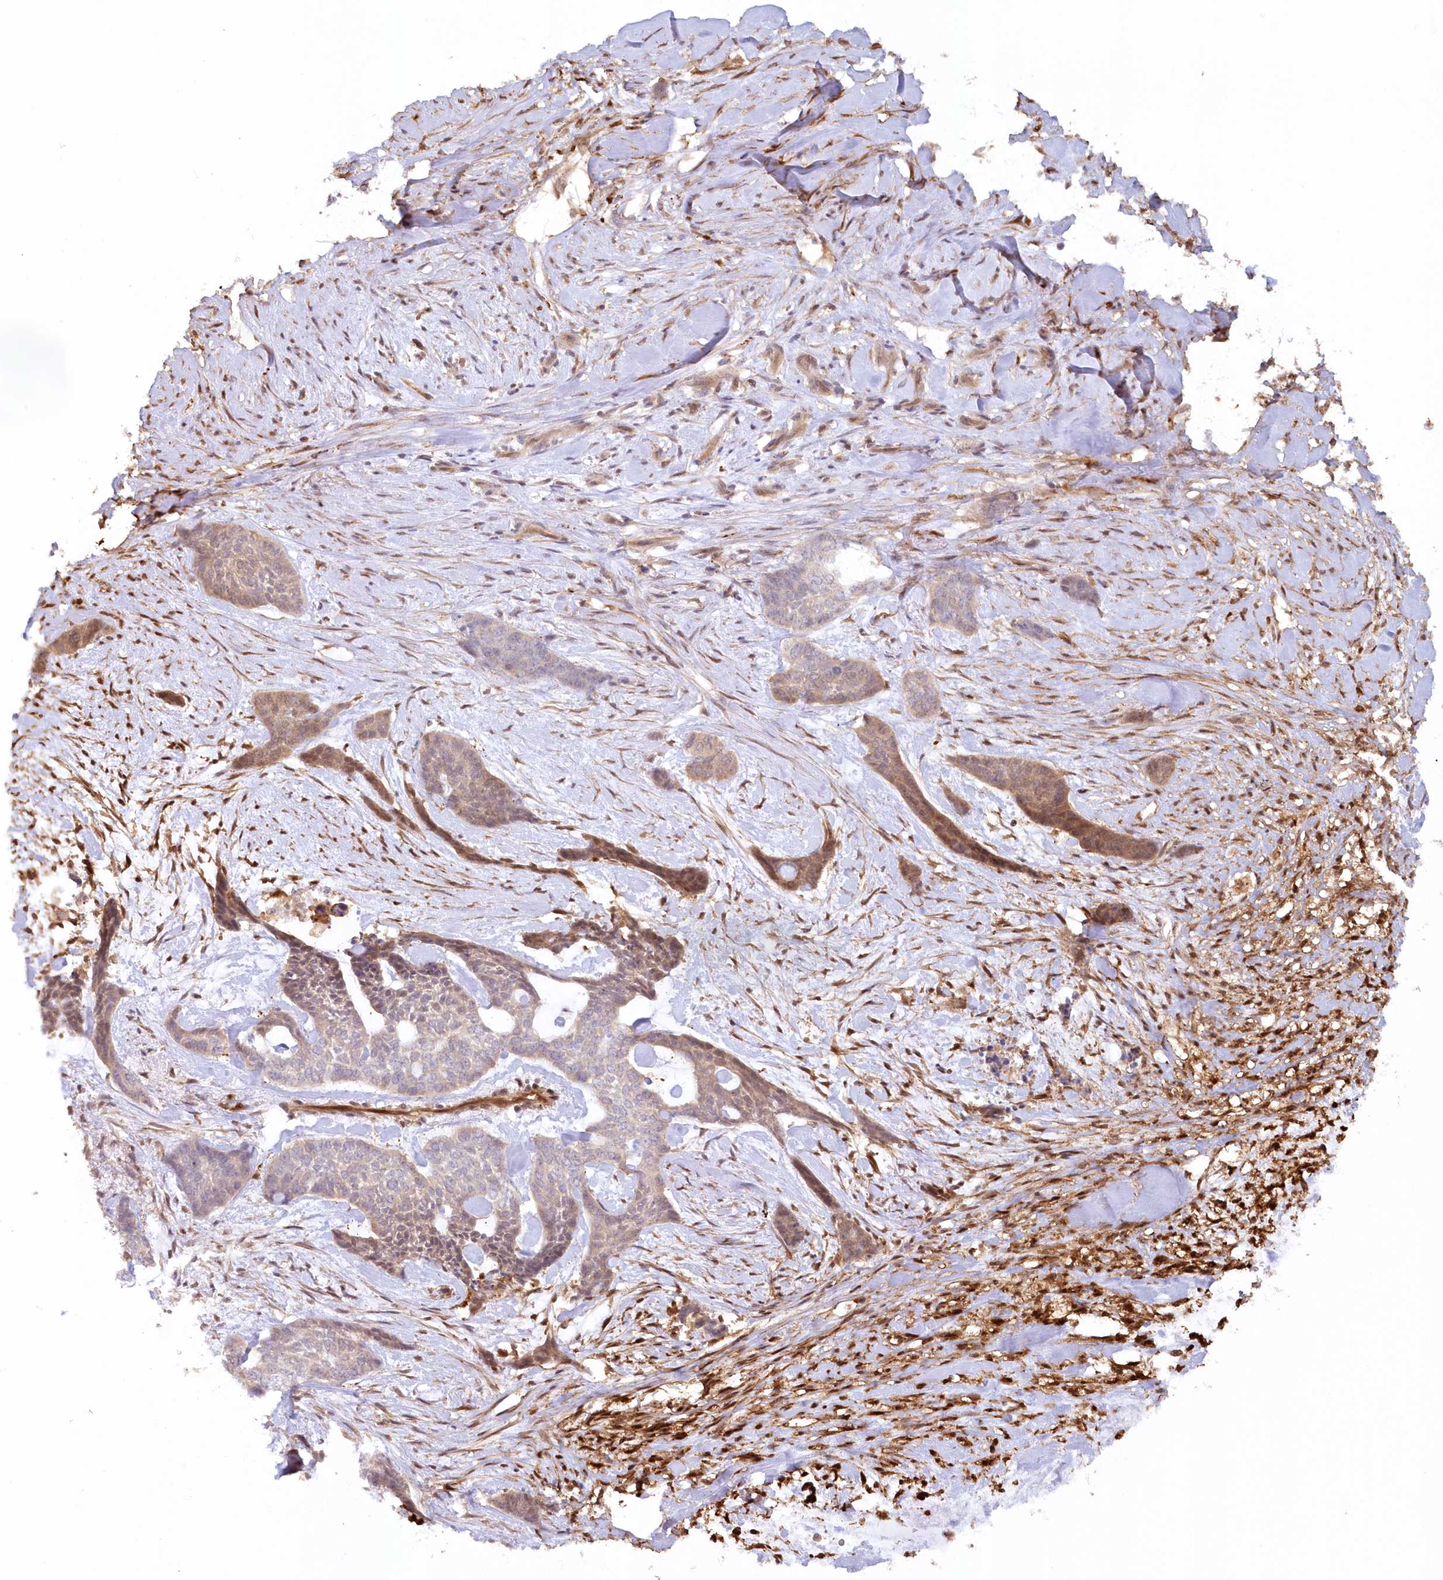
{"staining": {"intensity": "moderate", "quantity": "25%-75%", "location": "cytoplasmic/membranous"}, "tissue": "skin cancer", "cell_type": "Tumor cells", "image_type": "cancer", "snomed": [{"axis": "morphology", "description": "Basal cell carcinoma"}, {"axis": "topography", "description": "Skin"}], "caption": "This histopathology image shows IHC staining of skin cancer, with medium moderate cytoplasmic/membranous staining in about 25%-75% of tumor cells.", "gene": "GBE1", "patient": {"sex": "female", "age": 64}}